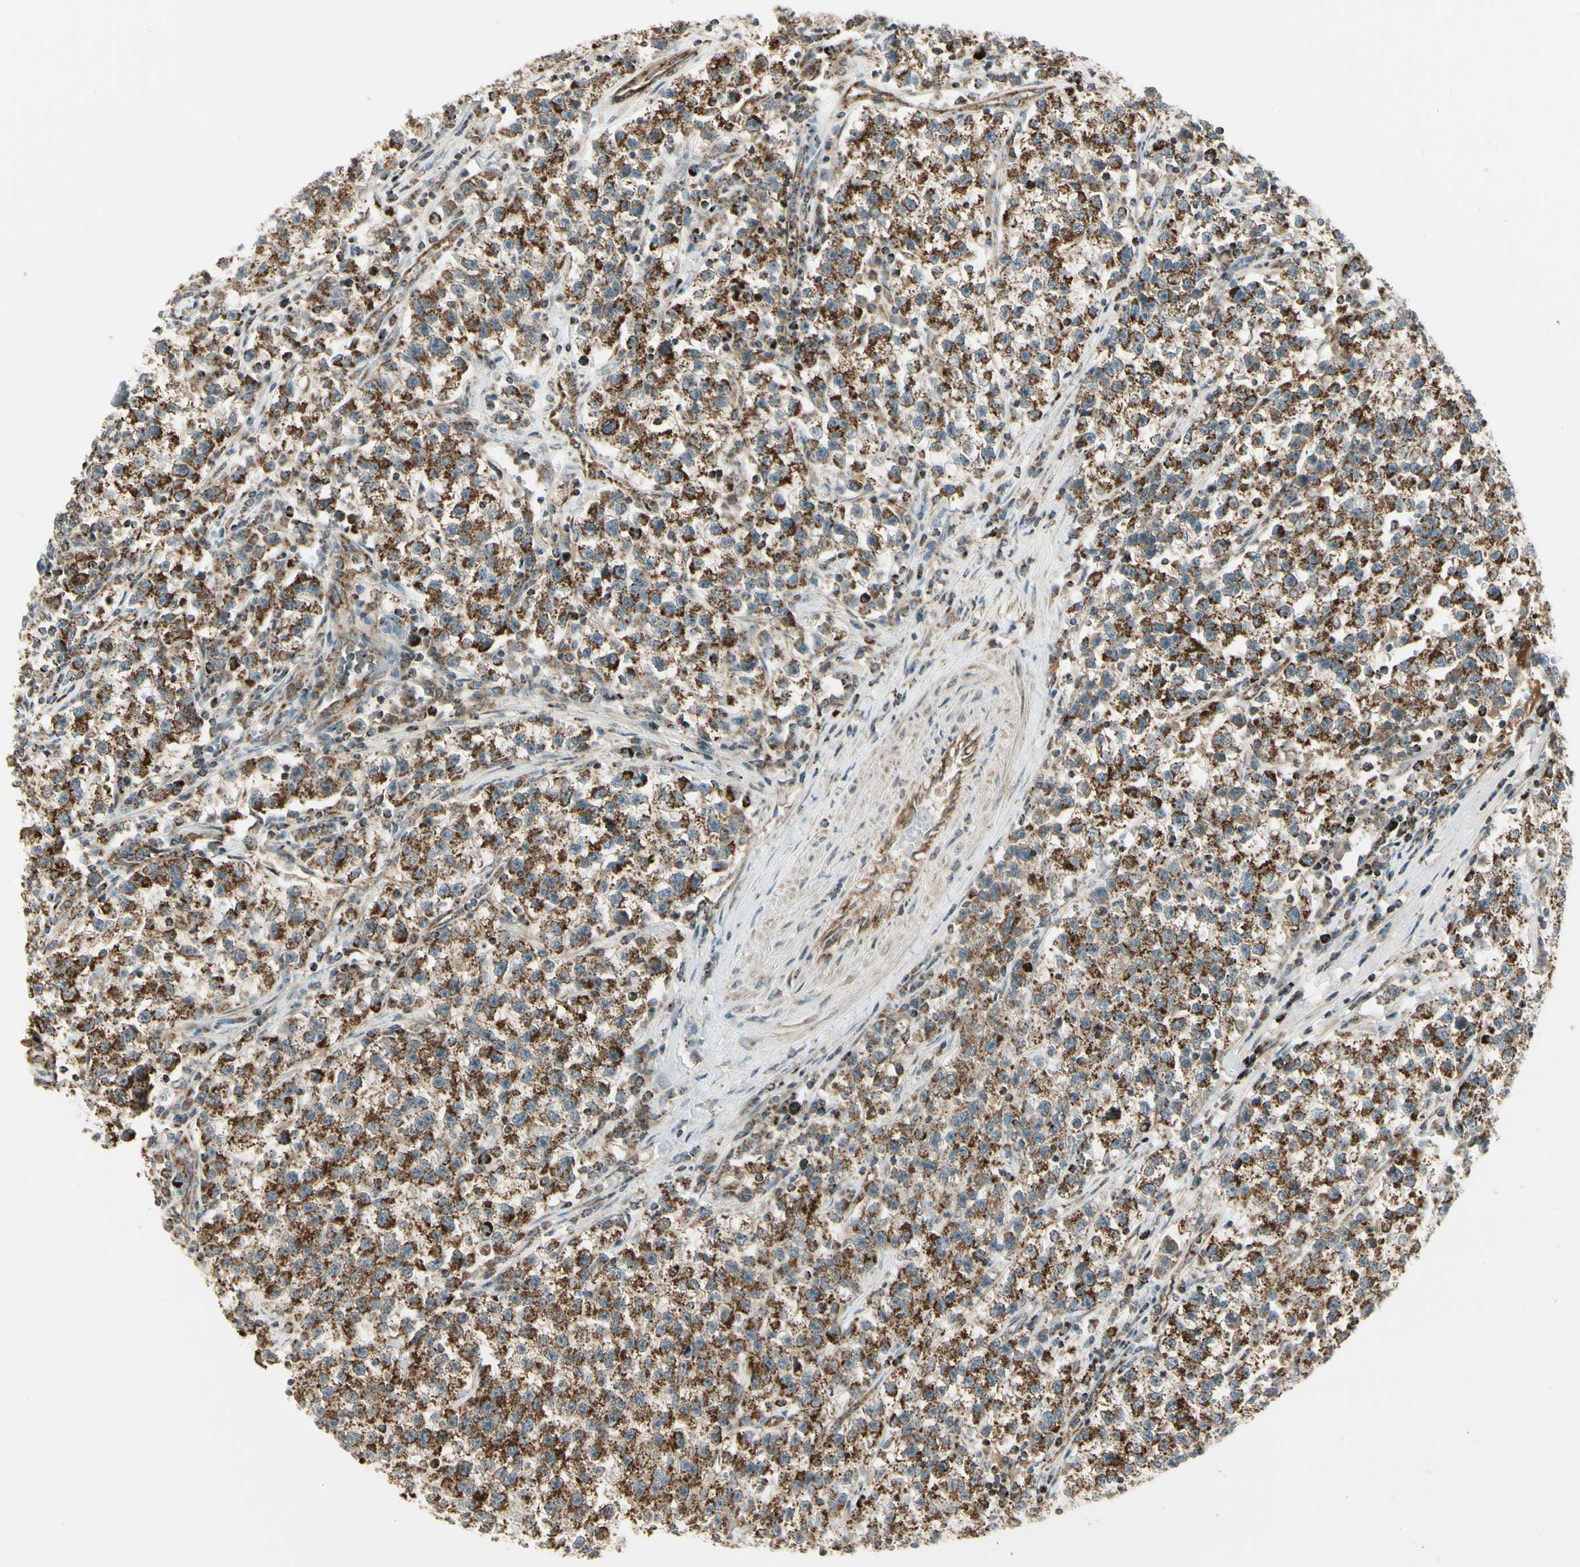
{"staining": {"intensity": "strong", "quantity": ">75%", "location": "cytoplasmic/membranous"}, "tissue": "testis cancer", "cell_type": "Tumor cells", "image_type": "cancer", "snomed": [{"axis": "morphology", "description": "Seminoma, NOS"}, {"axis": "topography", "description": "Testis"}], "caption": "Immunohistochemical staining of human testis cancer (seminoma) shows high levels of strong cytoplasmic/membranous protein staining in about >75% of tumor cells. The protein is stained brown, and the nuclei are stained in blue (DAB (3,3'-diaminobenzidine) IHC with brightfield microscopy, high magnification).", "gene": "EPHB3", "patient": {"sex": "male", "age": 22}}